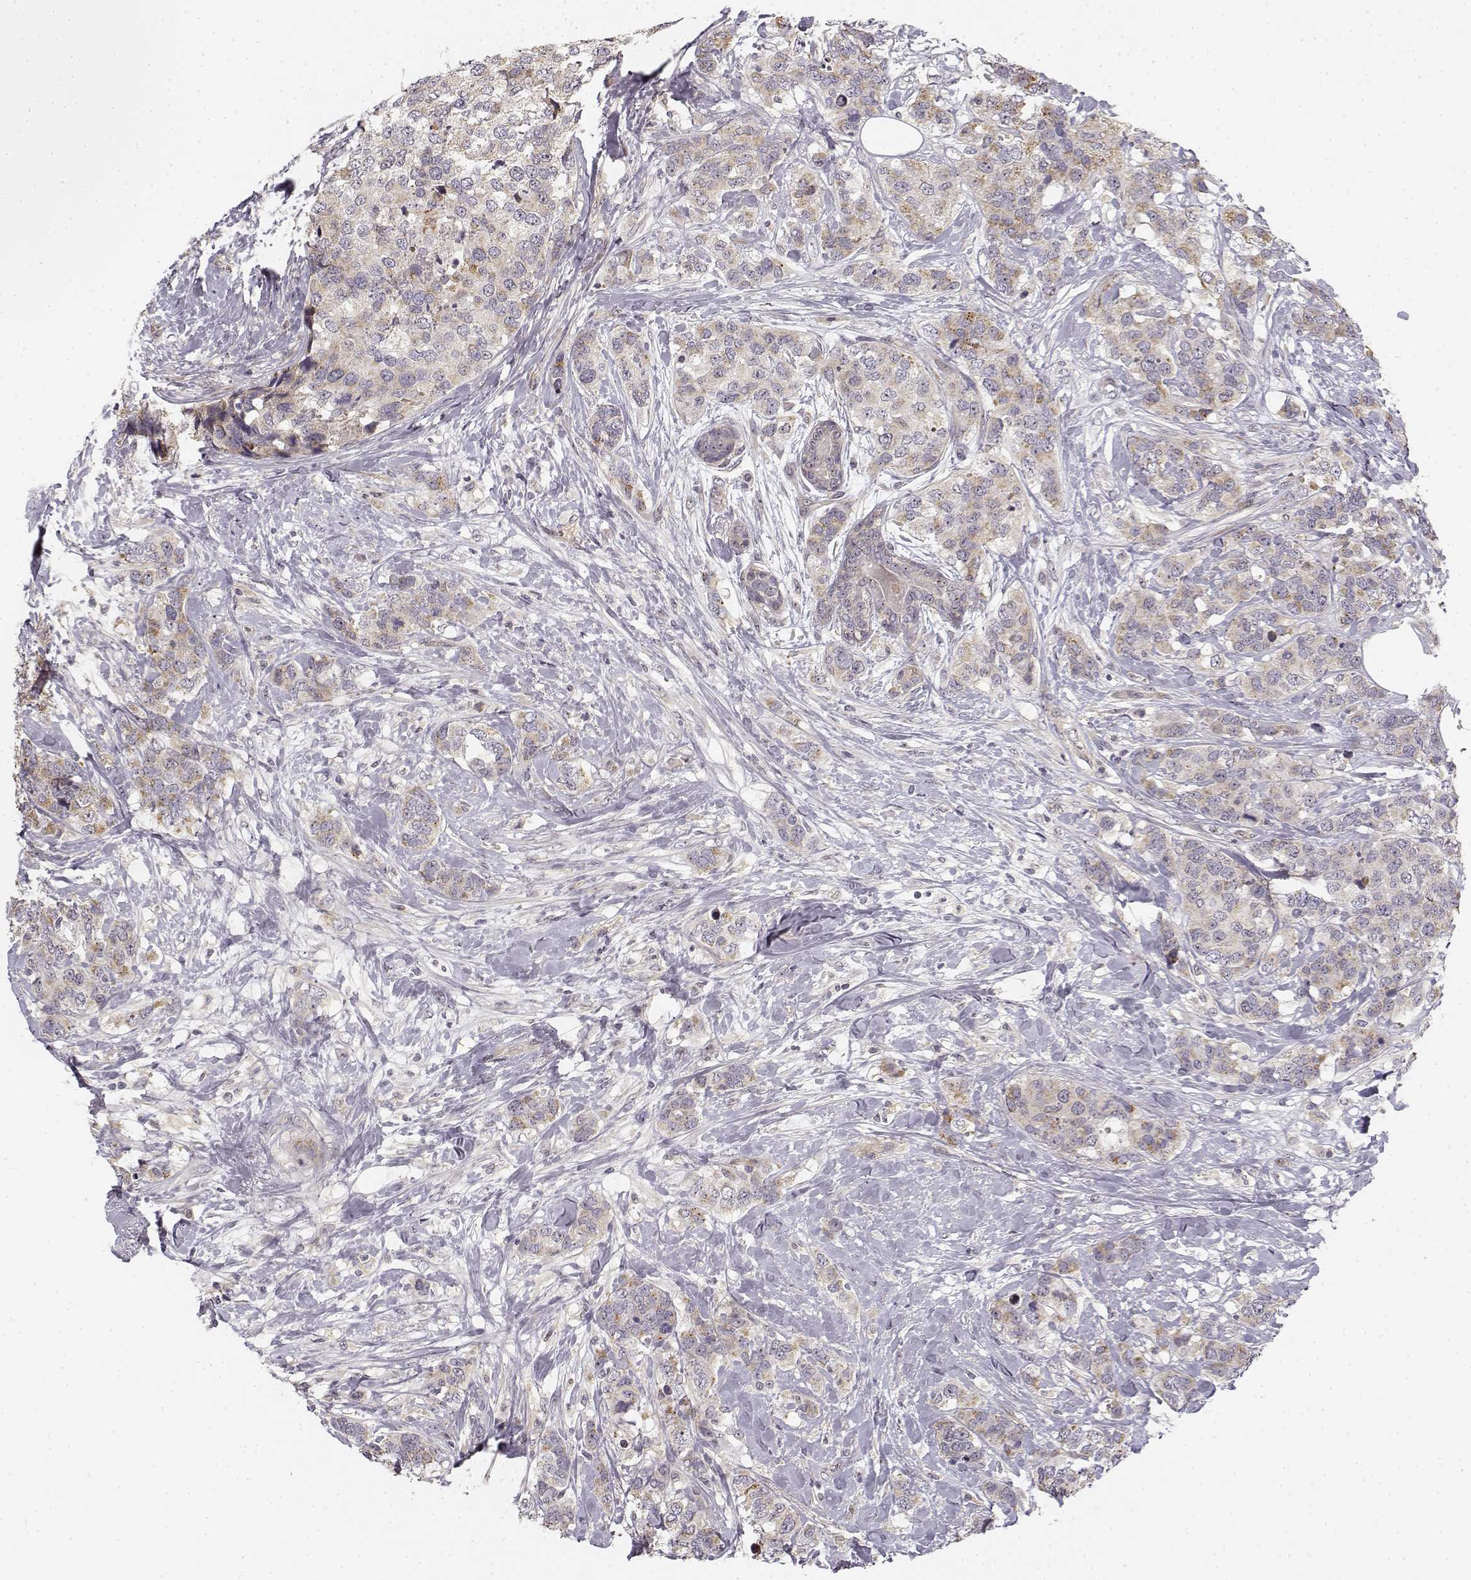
{"staining": {"intensity": "weak", "quantity": ">75%", "location": "cytoplasmic/membranous"}, "tissue": "breast cancer", "cell_type": "Tumor cells", "image_type": "cancer", "snomed": [{"axis": "morphology", "description": "Lobular carcinoma"}, {"axis": "topography", "description": "Breast"}], "caption": "This histopathology image reveals lobular carcinoma (breast) stained with immunohistochemistry (IHC) to label a protein in brown. The cytoplasmic/membranous of tumor cells show weak positivity for the protein. Nuclei are counter-stained blue.", "gene": "MED12L", "patient": {"sex": "female", "age": 59}}